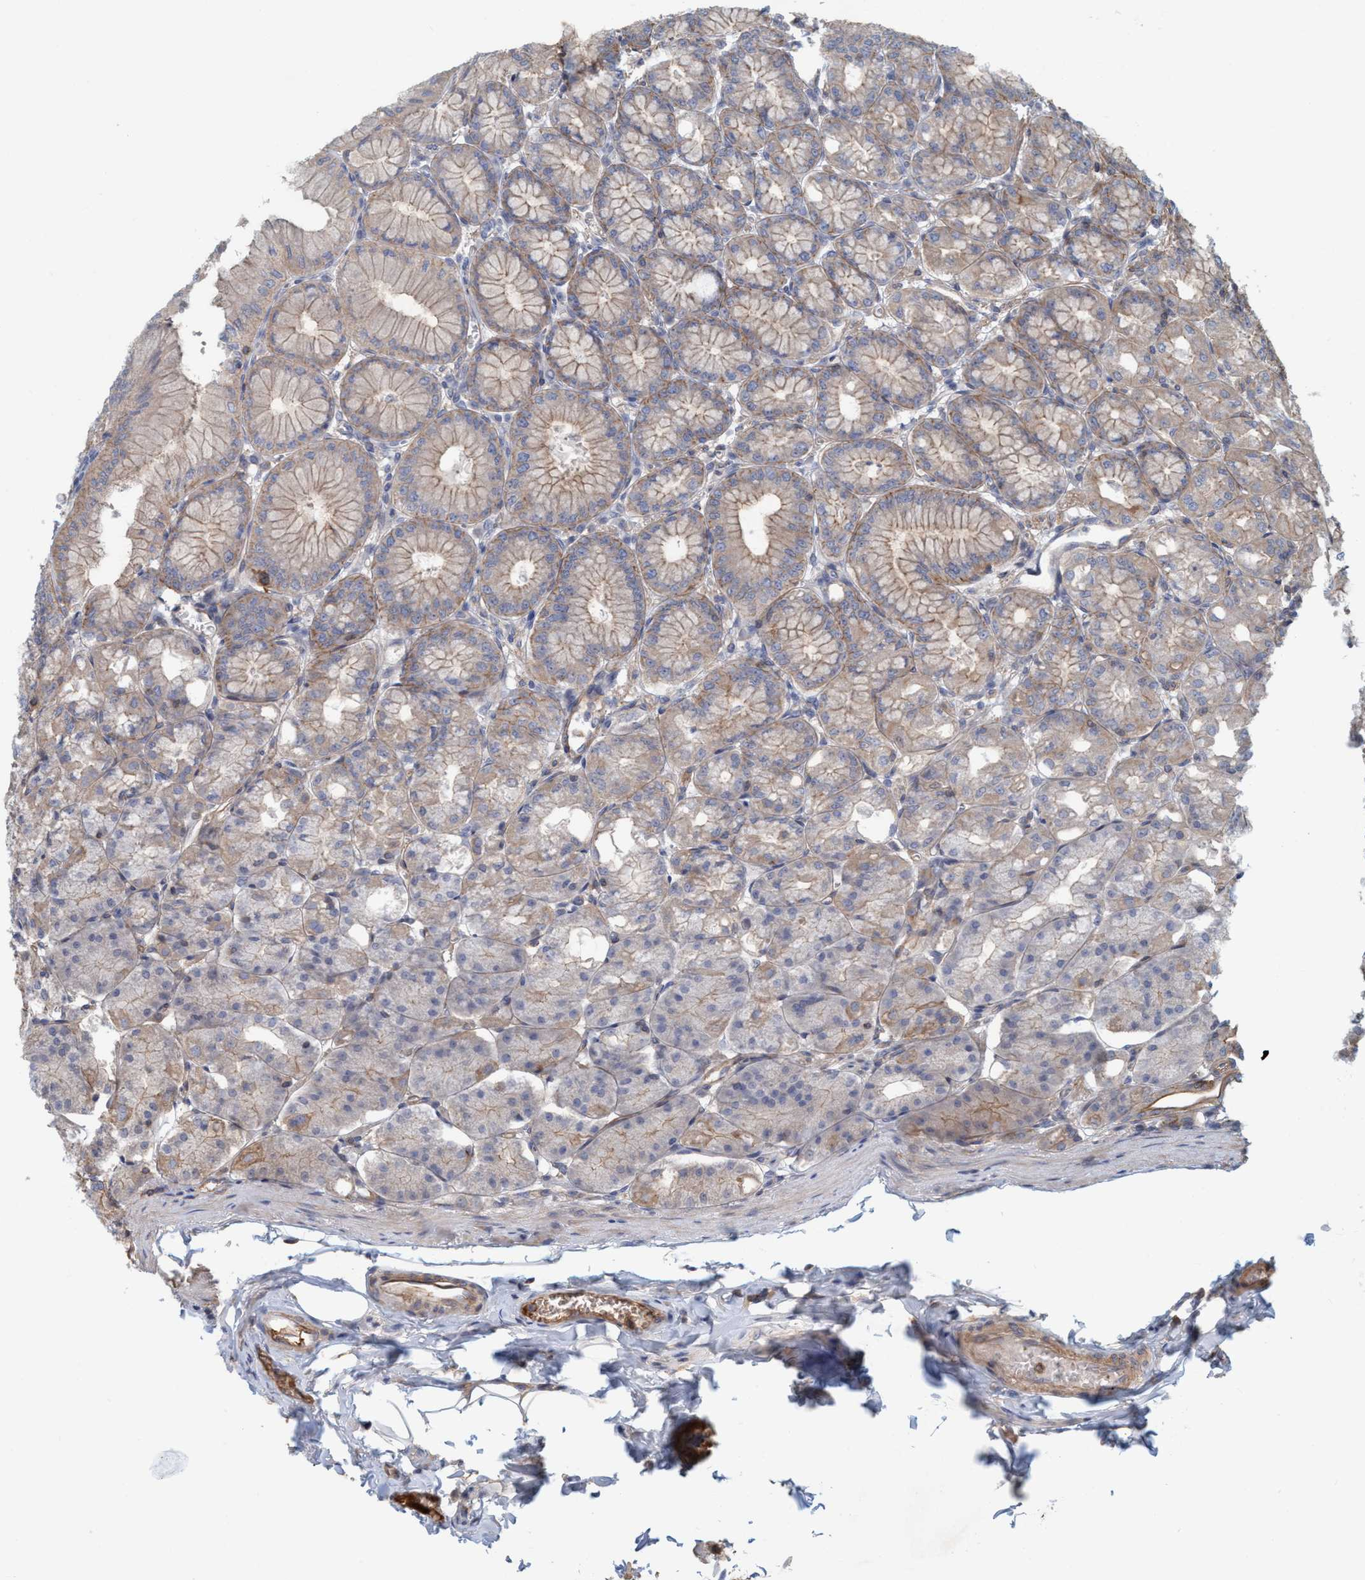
{"staining": {"intensity": "strong", "quantity": "25%-75%", "location": "cytoplasmic/membranous"}, "tissue": "stomach", "cell_type": "Glandular cells", "image_type": "normal", "snomed": [{"axis": "morphology", "description": "Normal tissue, NOS"}, {"axis": "topography", "description": "Stomach, lower"}], "caption": "Unremarkable stomach exhibits strong cytoplasmic/membranous positivity in approximately 25%-75% of glandular cells.", "gene": "SPECC1", "patient": {"sex": "male", "age": 71}}